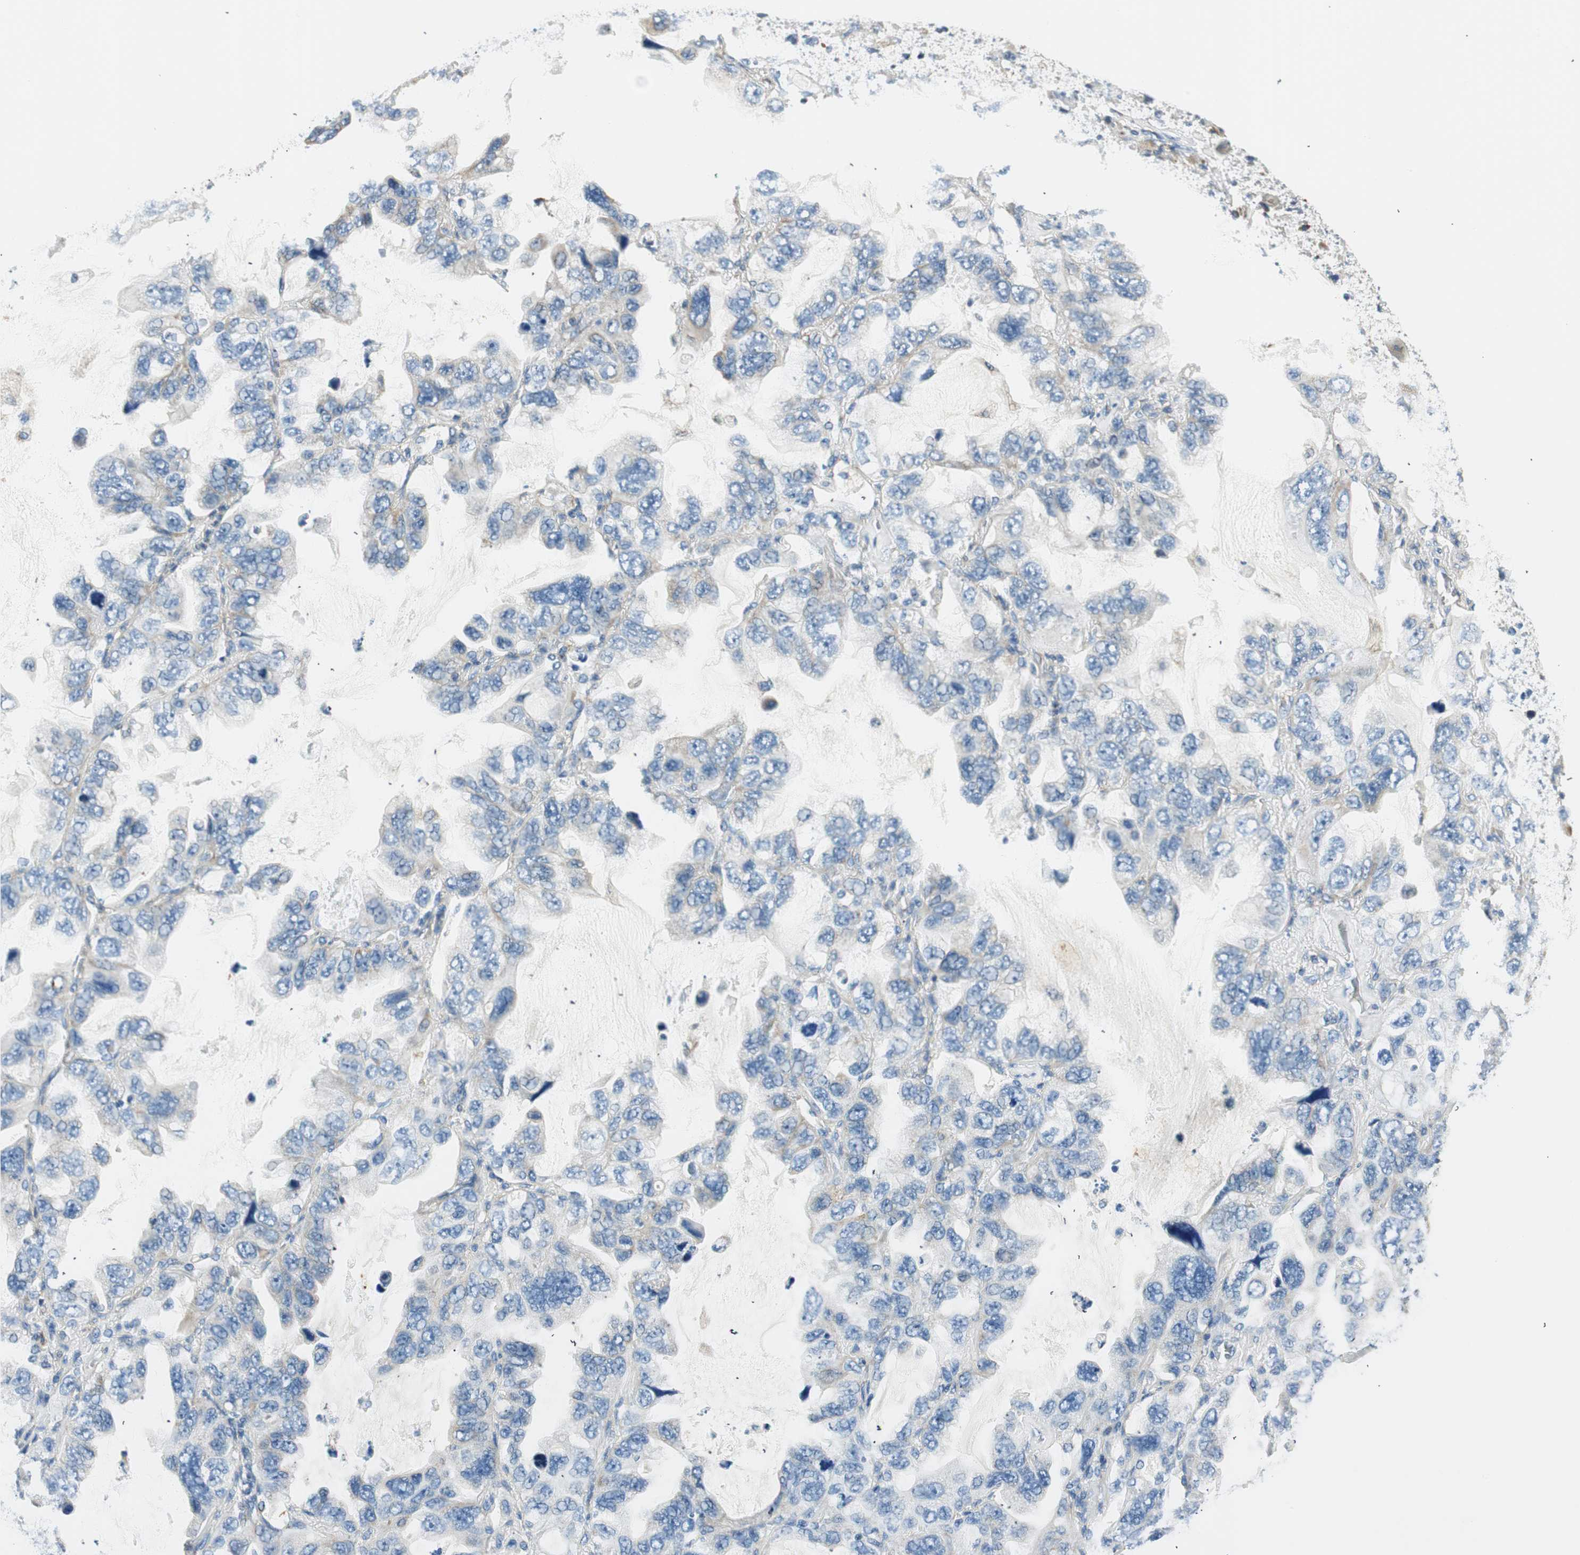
{"staining": {"intensity": "negative", "quantity": "none", "location": "none"}, "tissue": "lung cancer", "cell_type": "Tumor cells", "image_type": "cancer", "snomed": [{"axis": "morphology", "description": "Squamous cell carcinoma, NOS"}, {"axis": "topography", "description": "Lung"}], "caption": "The micrograph displays no staining of tumor cells in lung squamous cell carcinoma.", "gene": "RORB", "patient": {"sex": "female", "age": 73}}